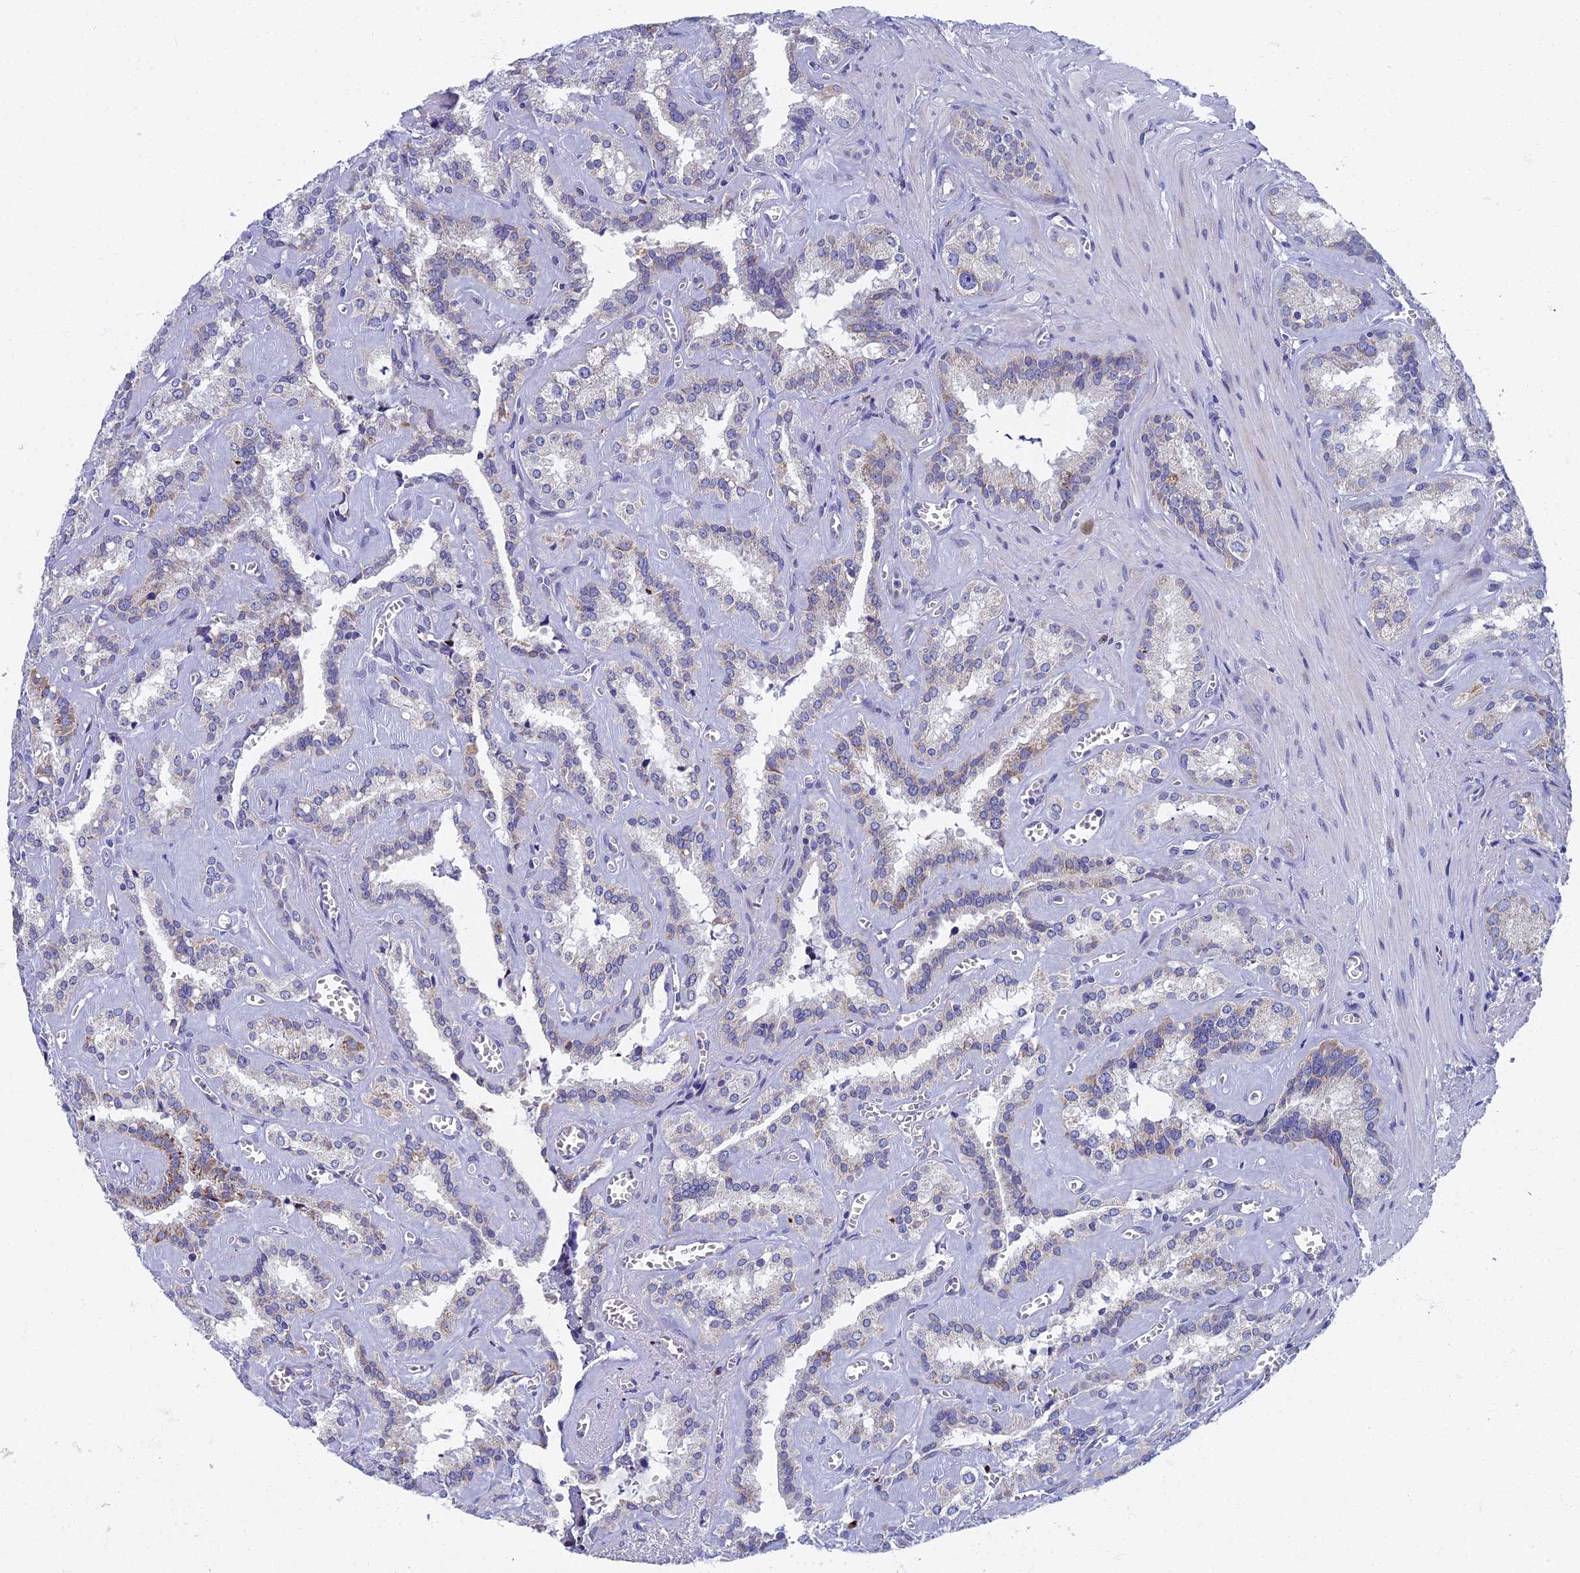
{"staining": {"intensity": "moderate", "quantity": "25%-75%", "location": "cytoplasmic/membranous"}, "tissue": "seminal vesicle", "cell_type": "Glandular cells", "image_type": "normal", "snomed": [{"axis": "morphology", "description": "Normal tissue, NOS"}, {"axis": "topography", "description": "Prostate"}, {"axis": "topography", "description": "Seminal veicle"}], "caption": "This micrograph demonstrates immunohistochemistry staining of unremarkable human seminal vesicle, with medium moderate cytoplasmic/membranous expression in about 25%-75% of glandular cells.", "gene": "SPIN4", "patient": {"sex": "male", "age": 59}}